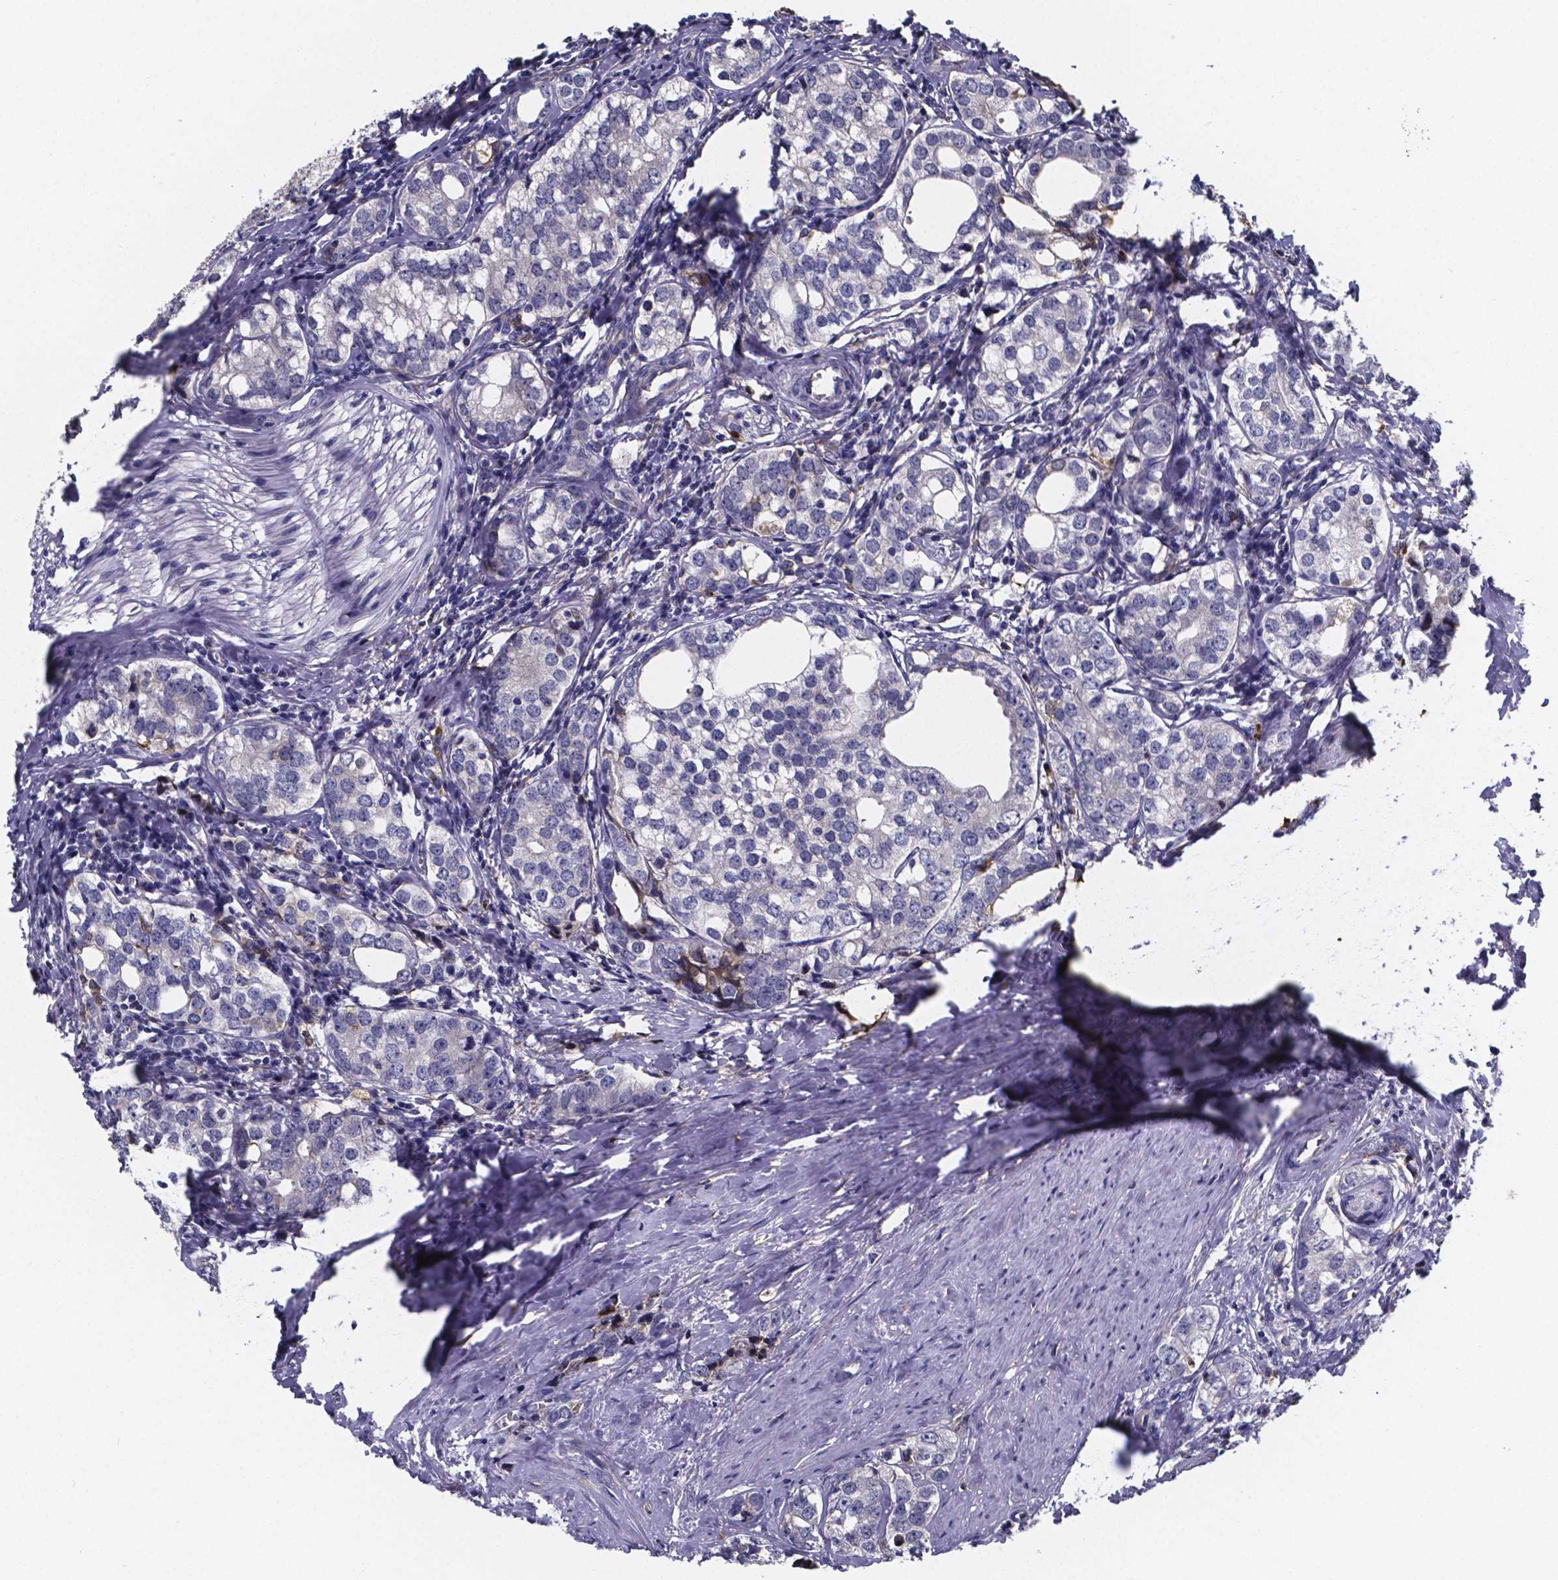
{"staining": {"intensity": "negative", "quantity": "none", "location": "none"}, "tissue": "prostate cancer", "cell_type": "Tumor cells", "image_type": "cancer", "snomed": [{"axis": "morphology", "description": "Adenocarcinoma, NOS"}, {"axis": "topography", "description": "Prostate and seminal vesicle, NOS"}], "caption": "Prostate cancer (adenocarcinoma) was stained to show a protein in brown. There is no significant expression in tumor cells.", "gene": "SFRP4", "patient": {"sex": "male", "age": 63}}